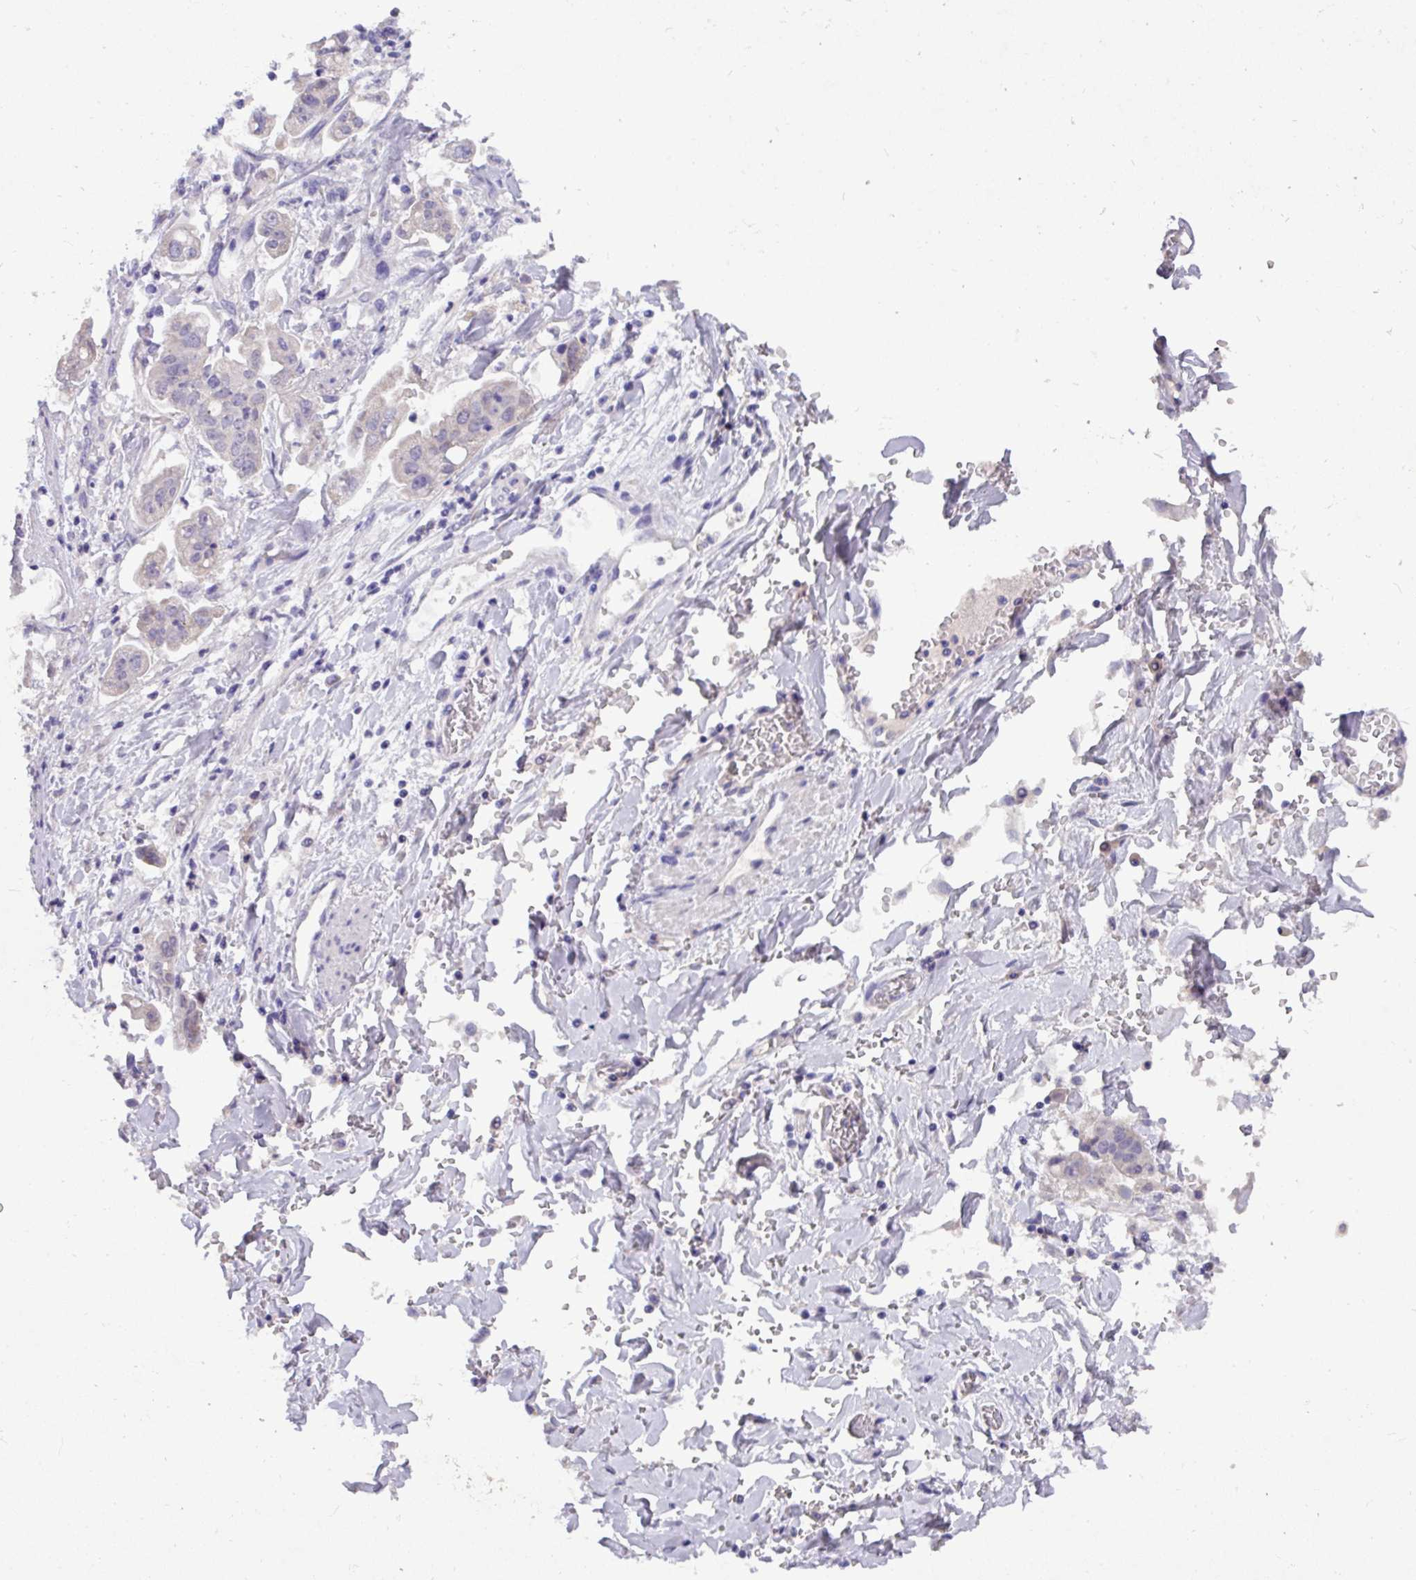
{"staining": {"intensity": "negative", "quantity": "none", "location": "none"}, "tissue": "stomach cancer", "cell_type": "Tumor cells", "image_type": "cancer", "snomed": [{"axis": "morphology", "description": "Adenocarcinoma, NOS"}, {"axis": "topography", "description": "Stomach"}], "caption": "DAB (3,3'-diaminobenzidine) immunohistochemical staining of human stomach cancer exhibits no significant positivity in tumor cells.", "gene": "PAX8", "patient": {"sex": "male", "age": 62}}